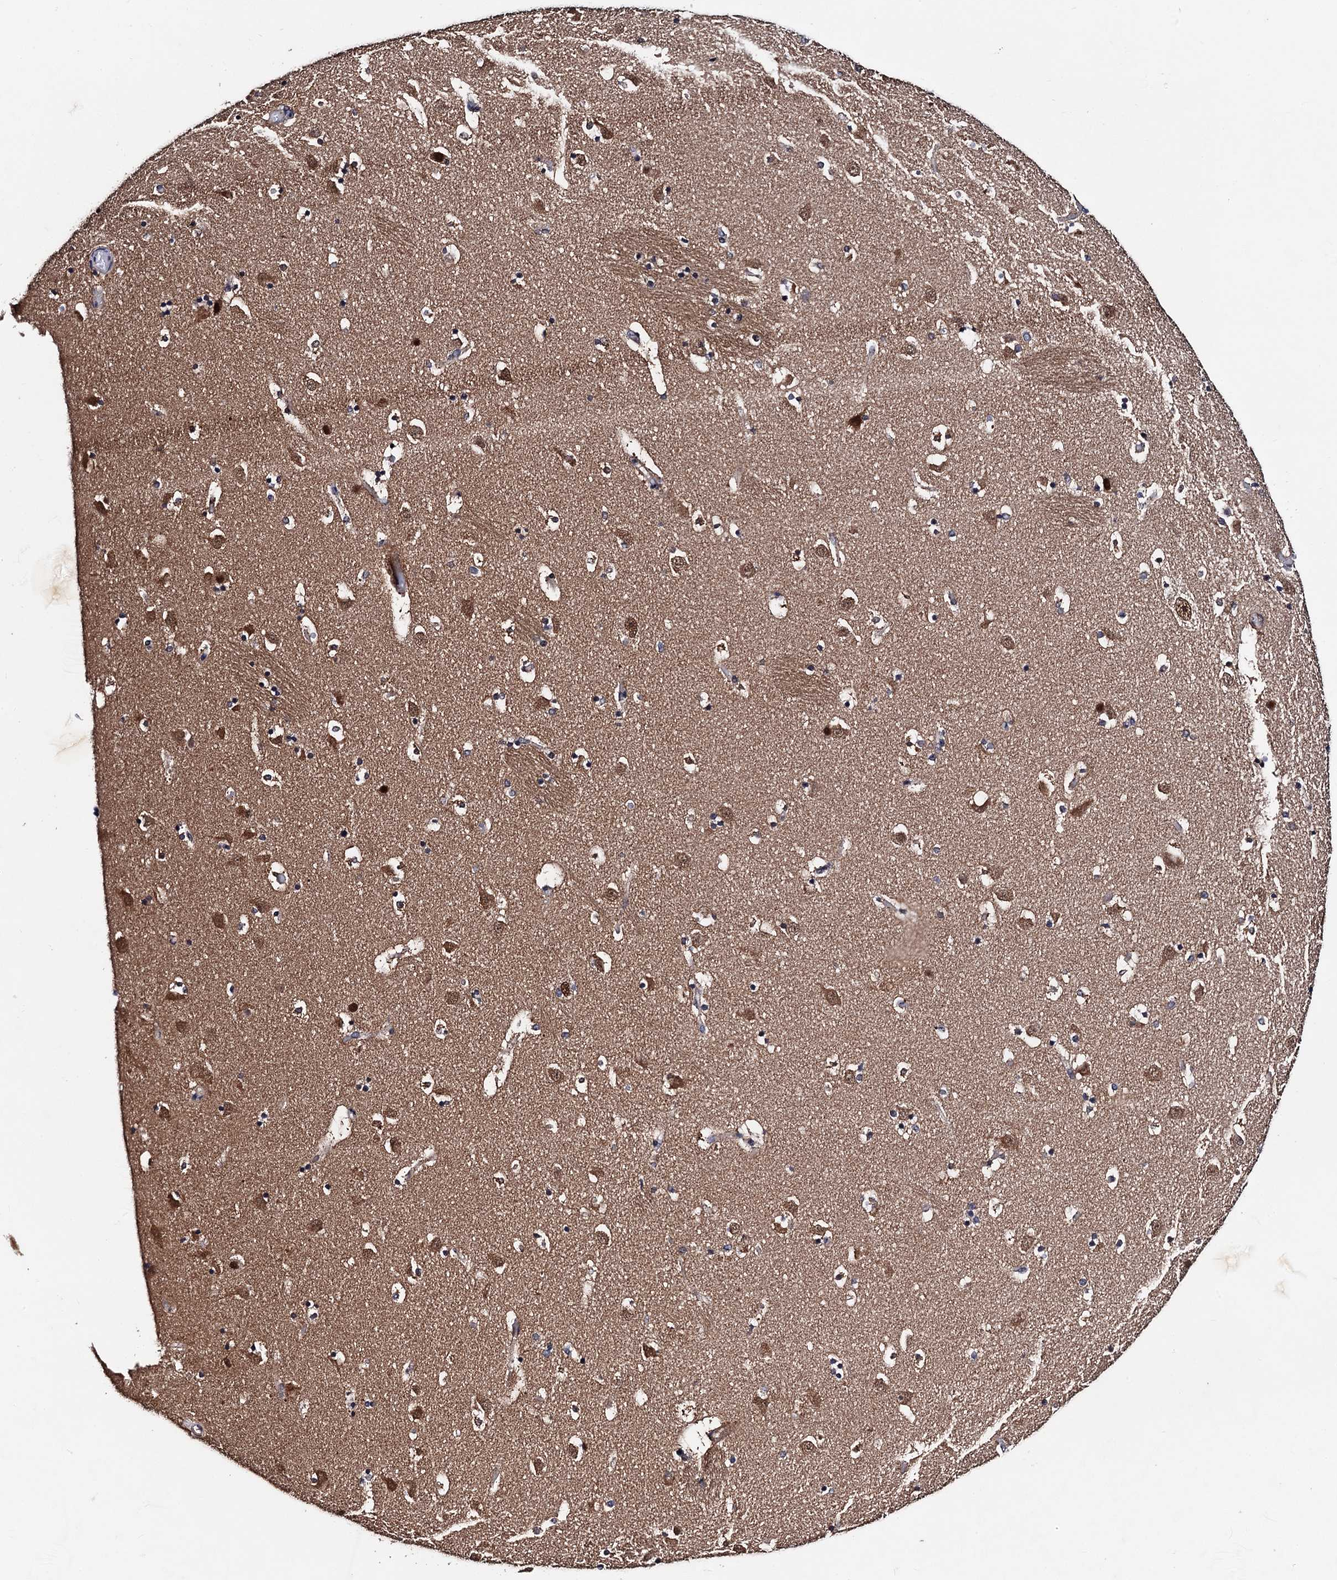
{"staining": {"intensity": "weak", "quantity": "<25%", "location": "cytoplasmic/membranous"}, "tissue": "caudate", "cell_type": "Glial cells", "image_type": "normal", "snomed": [{"axis": "morphology", "description": "Normal tissue, NOS"}, {"axis": "topography", "description": "Lateral ventricle wall"}], "caption": "High magnification brightfield microscopy of benign caudate stained with DAB (3,3'-diaminobenzidine) (brown) and counterstained with hematoxylin (blue): glial cells show no significant positivity. (Brightfield microscopy of DAB immunohistochemistry (IHC) at high magnification).", "gene": "PPTC7", "patient": {"sex": "male", "age": 45}}